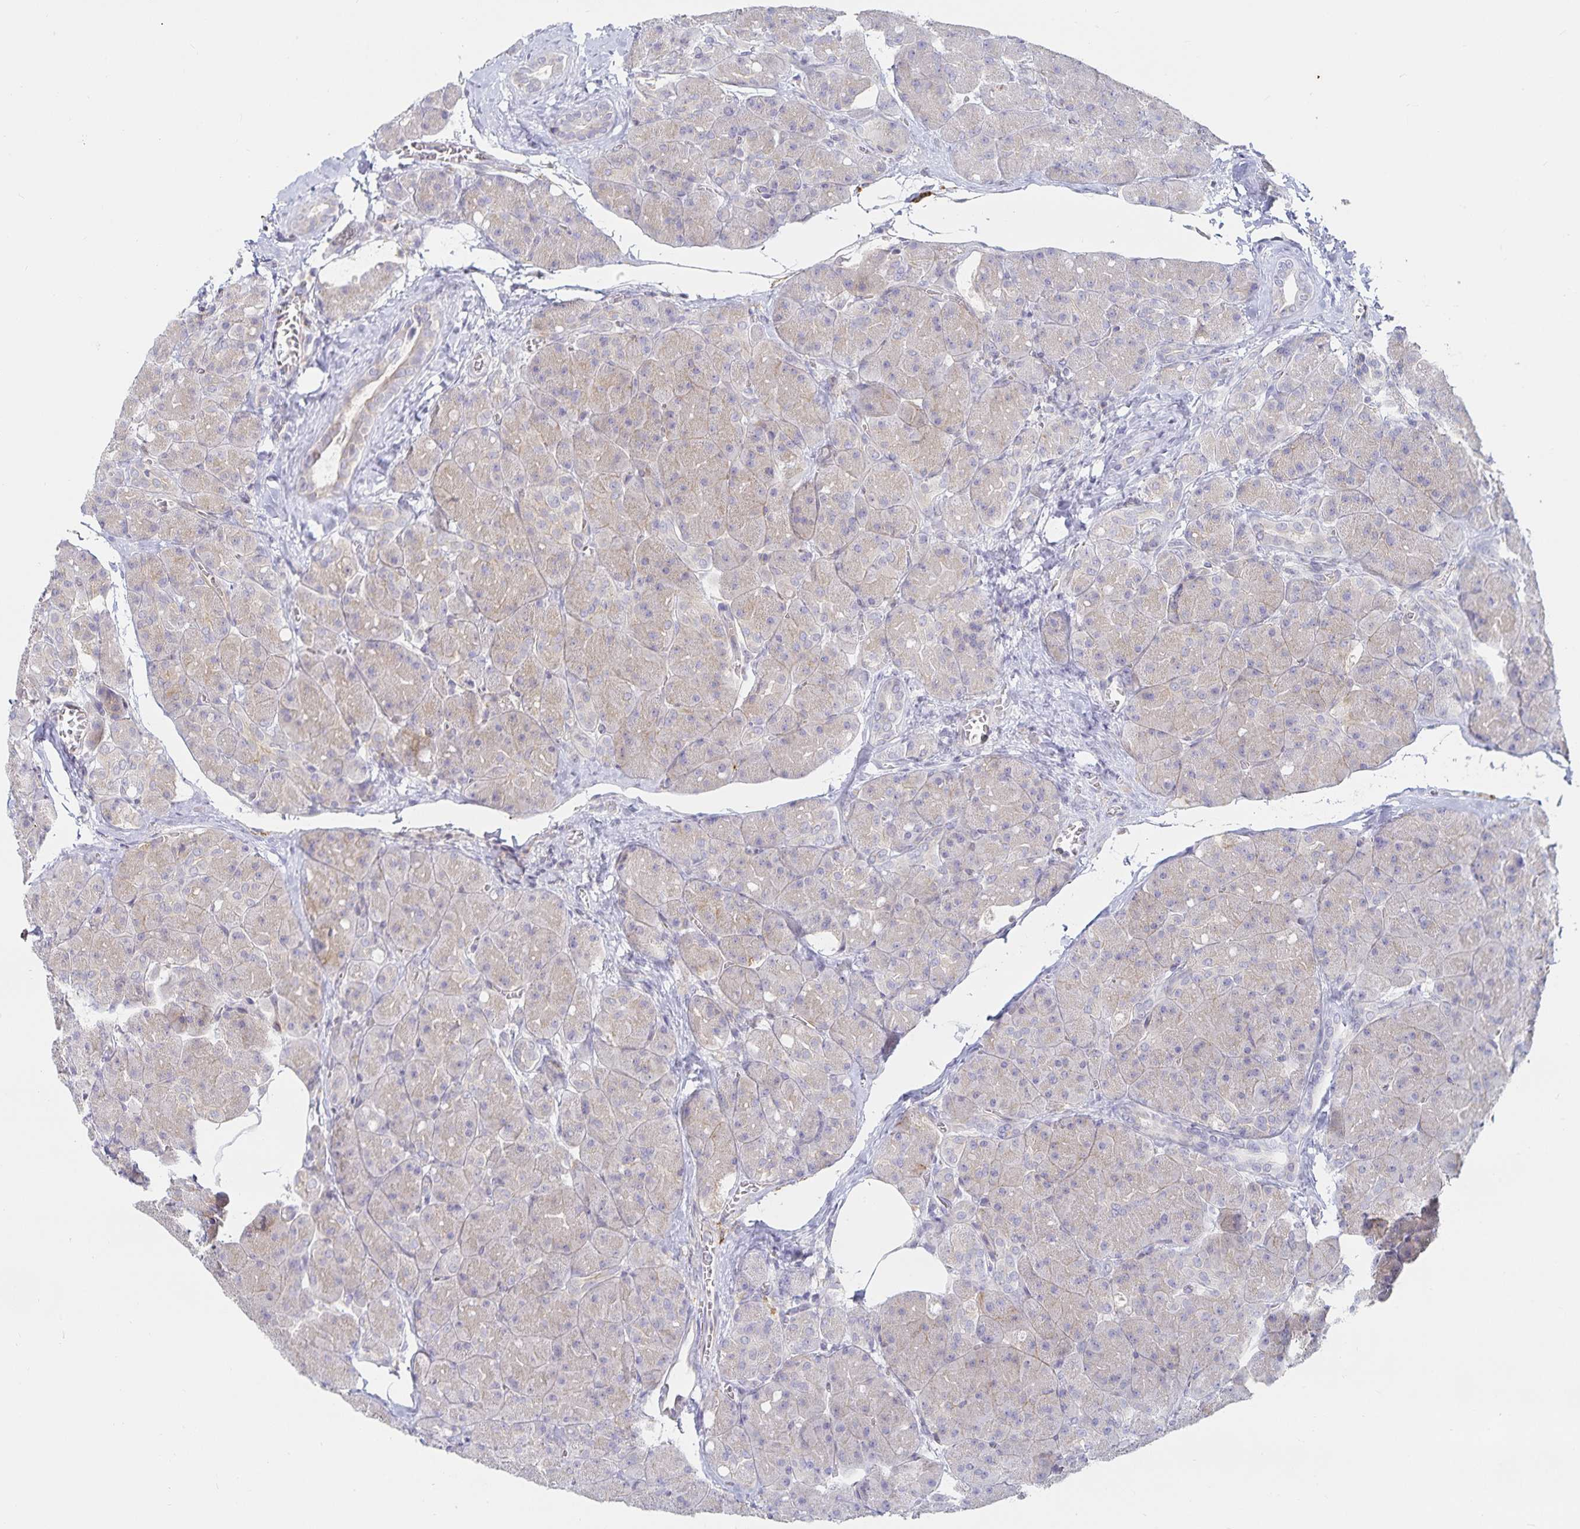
{"staining": {"intensity": "weak", "quantity": "<25%", "location": "cytoplasmic/membranous"}, "tissue": "pancreas", "cell_type": "Exocrine glandular cells", "image_type": "normal", "snomed": [{"axis": "morphology", "description": "Normal tissue, NOS"}, {"axis": "topography", "description": "Pancreas"}], "caption": "Immunohistochemical staining of benign pancreas exhibits no significant staining in exocrine glandular cells.", "gene": "SFTPA1", "patient": {"sex": "male", "age": 55}}